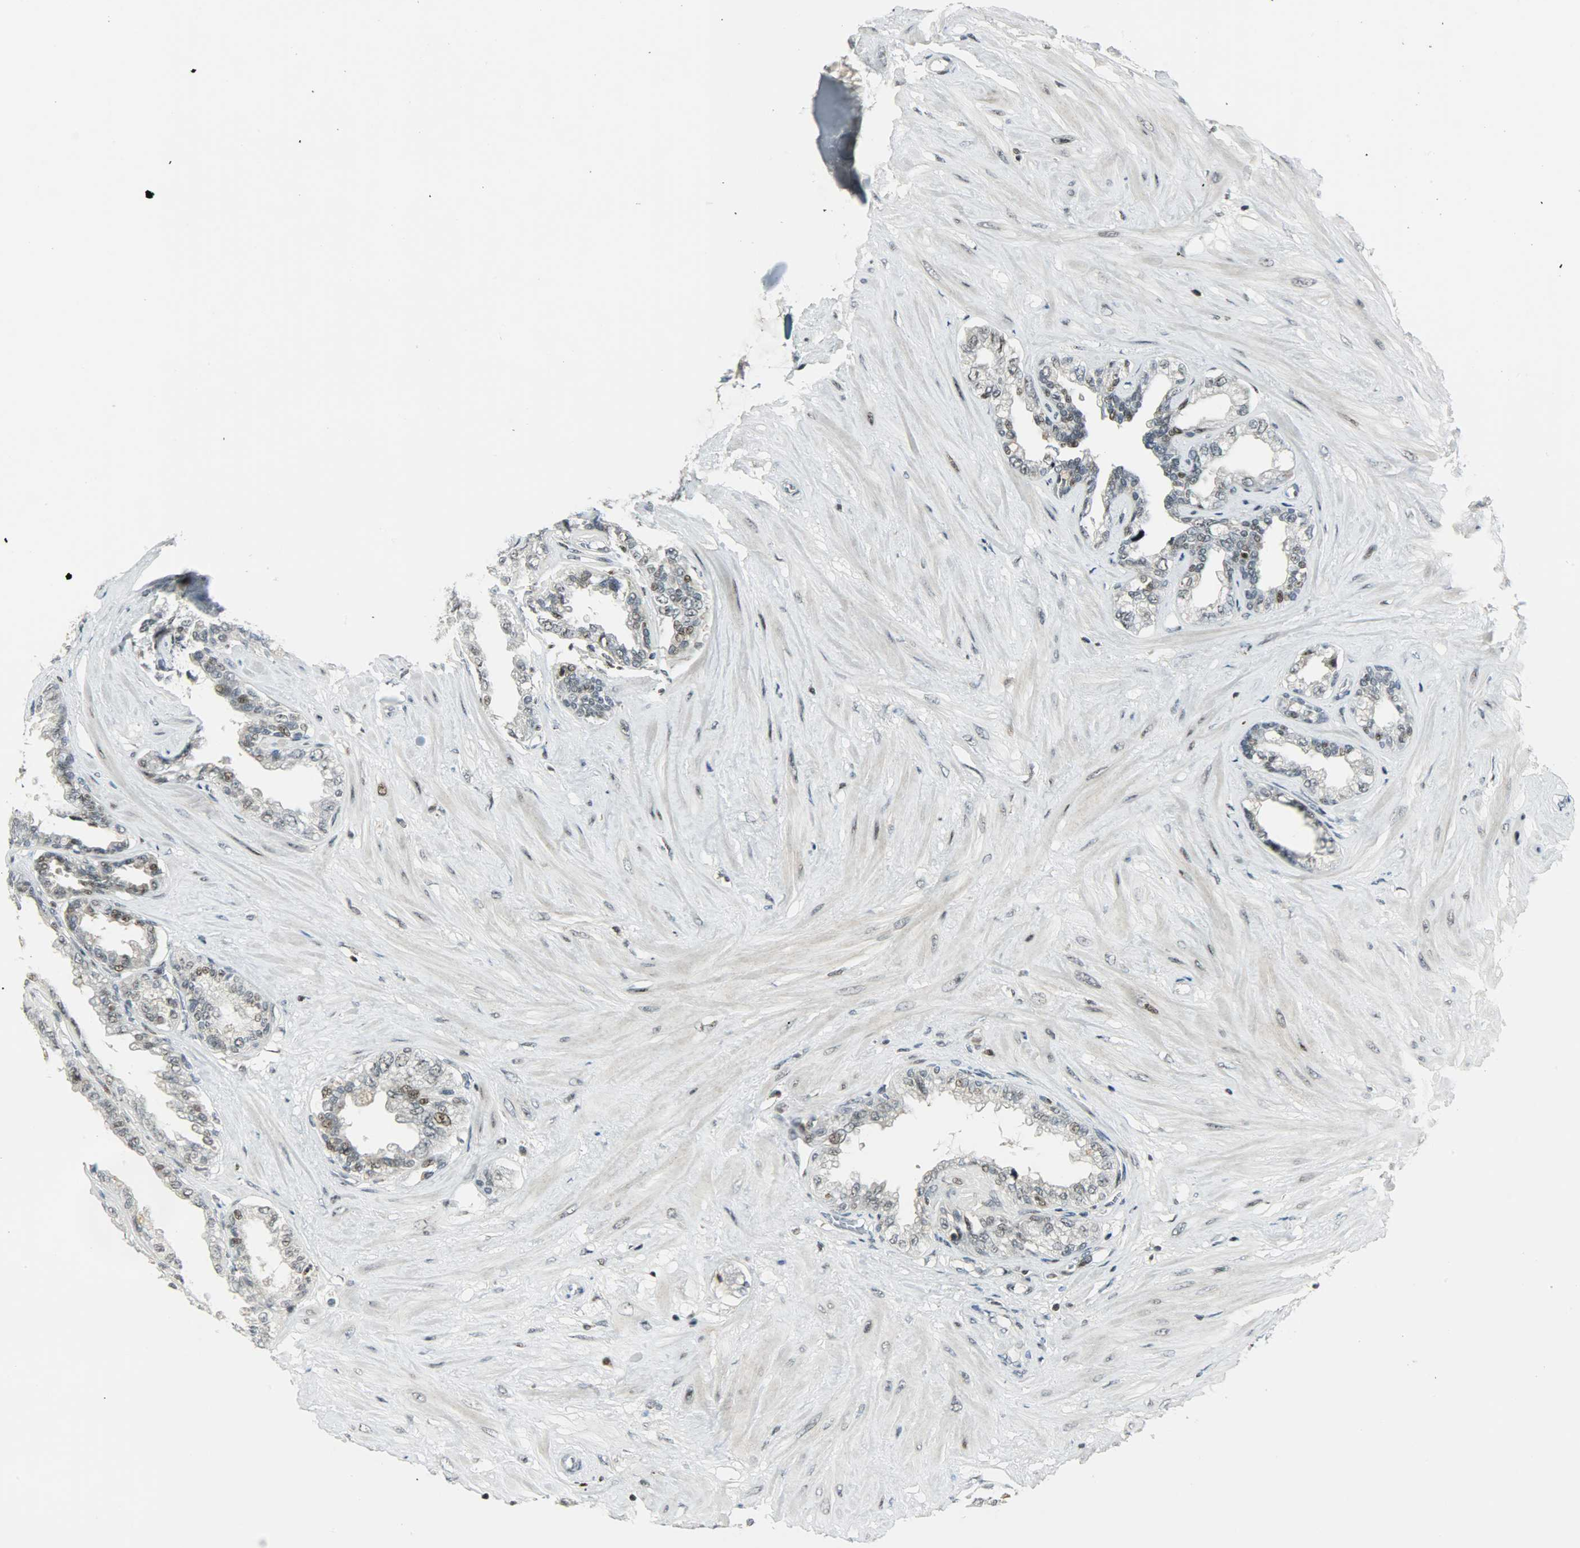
{"staining": {"intensity": "moderate", "quantity": "25%-75%", "location": "cytoplasmic/membranous,nuclear"}, "tissue": "seminal vesicle", "cell_type": "Glandular cells", "image_type": "normal", "snomed": [{"axis": "morphology", "description": "Normal tissue, NOS"}, {"axis": "morphology", "description": "Inflammation, NOS"}, {"axis": "topography", "description": "Urinary bladder"}, {"axis": "topography", "description": "Prostate"}, {"axis": "topography", "description": "Seminal veicle"}], "caption": "The image demonstrates staining of benign seminal vesicle, revealing moderate cytoplasmic/membranous,nuclear protein staining (brown color) within glandular cells.", "gene": "IL15", "patient": {"sex": "male", "age": 82}}